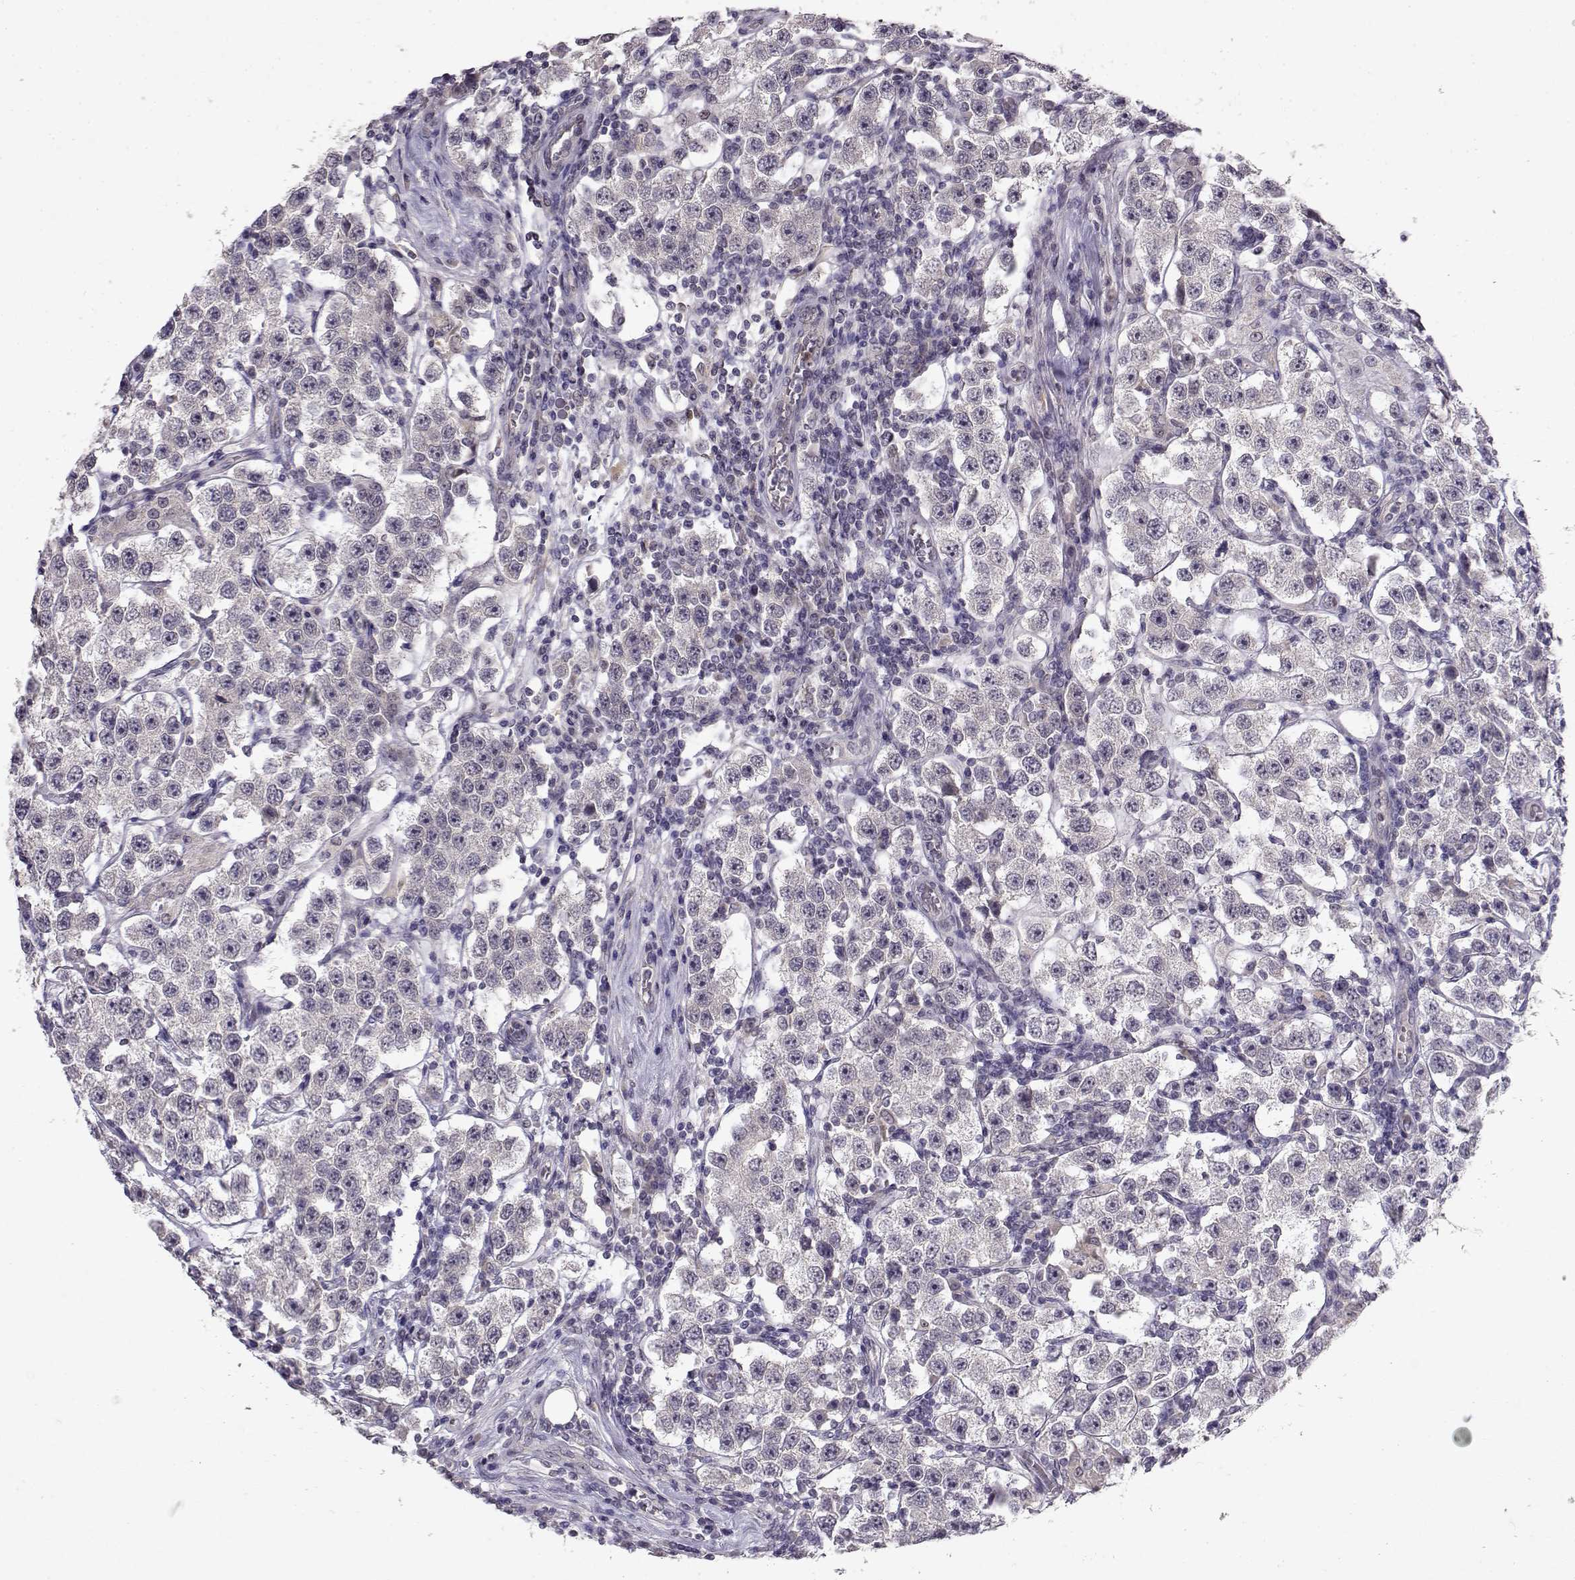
{"staining": {"intensity": "negative", "quantity": "none", "location": "none"}, "tissue": "testis cancer", "cell_type": "Tumor cells", "image_type": "cancer", "snomed": [{"axis": "morphology", "description": "Seminoma, NOS"}, {"axis": "topography", "description": "Testis"}], "caption": "Immunohistochemistry of human testis cancer (seminoma) shows no expression in tumor cells.", "gene": "BMX", "patient": {"sex": "male", "age": 37}}